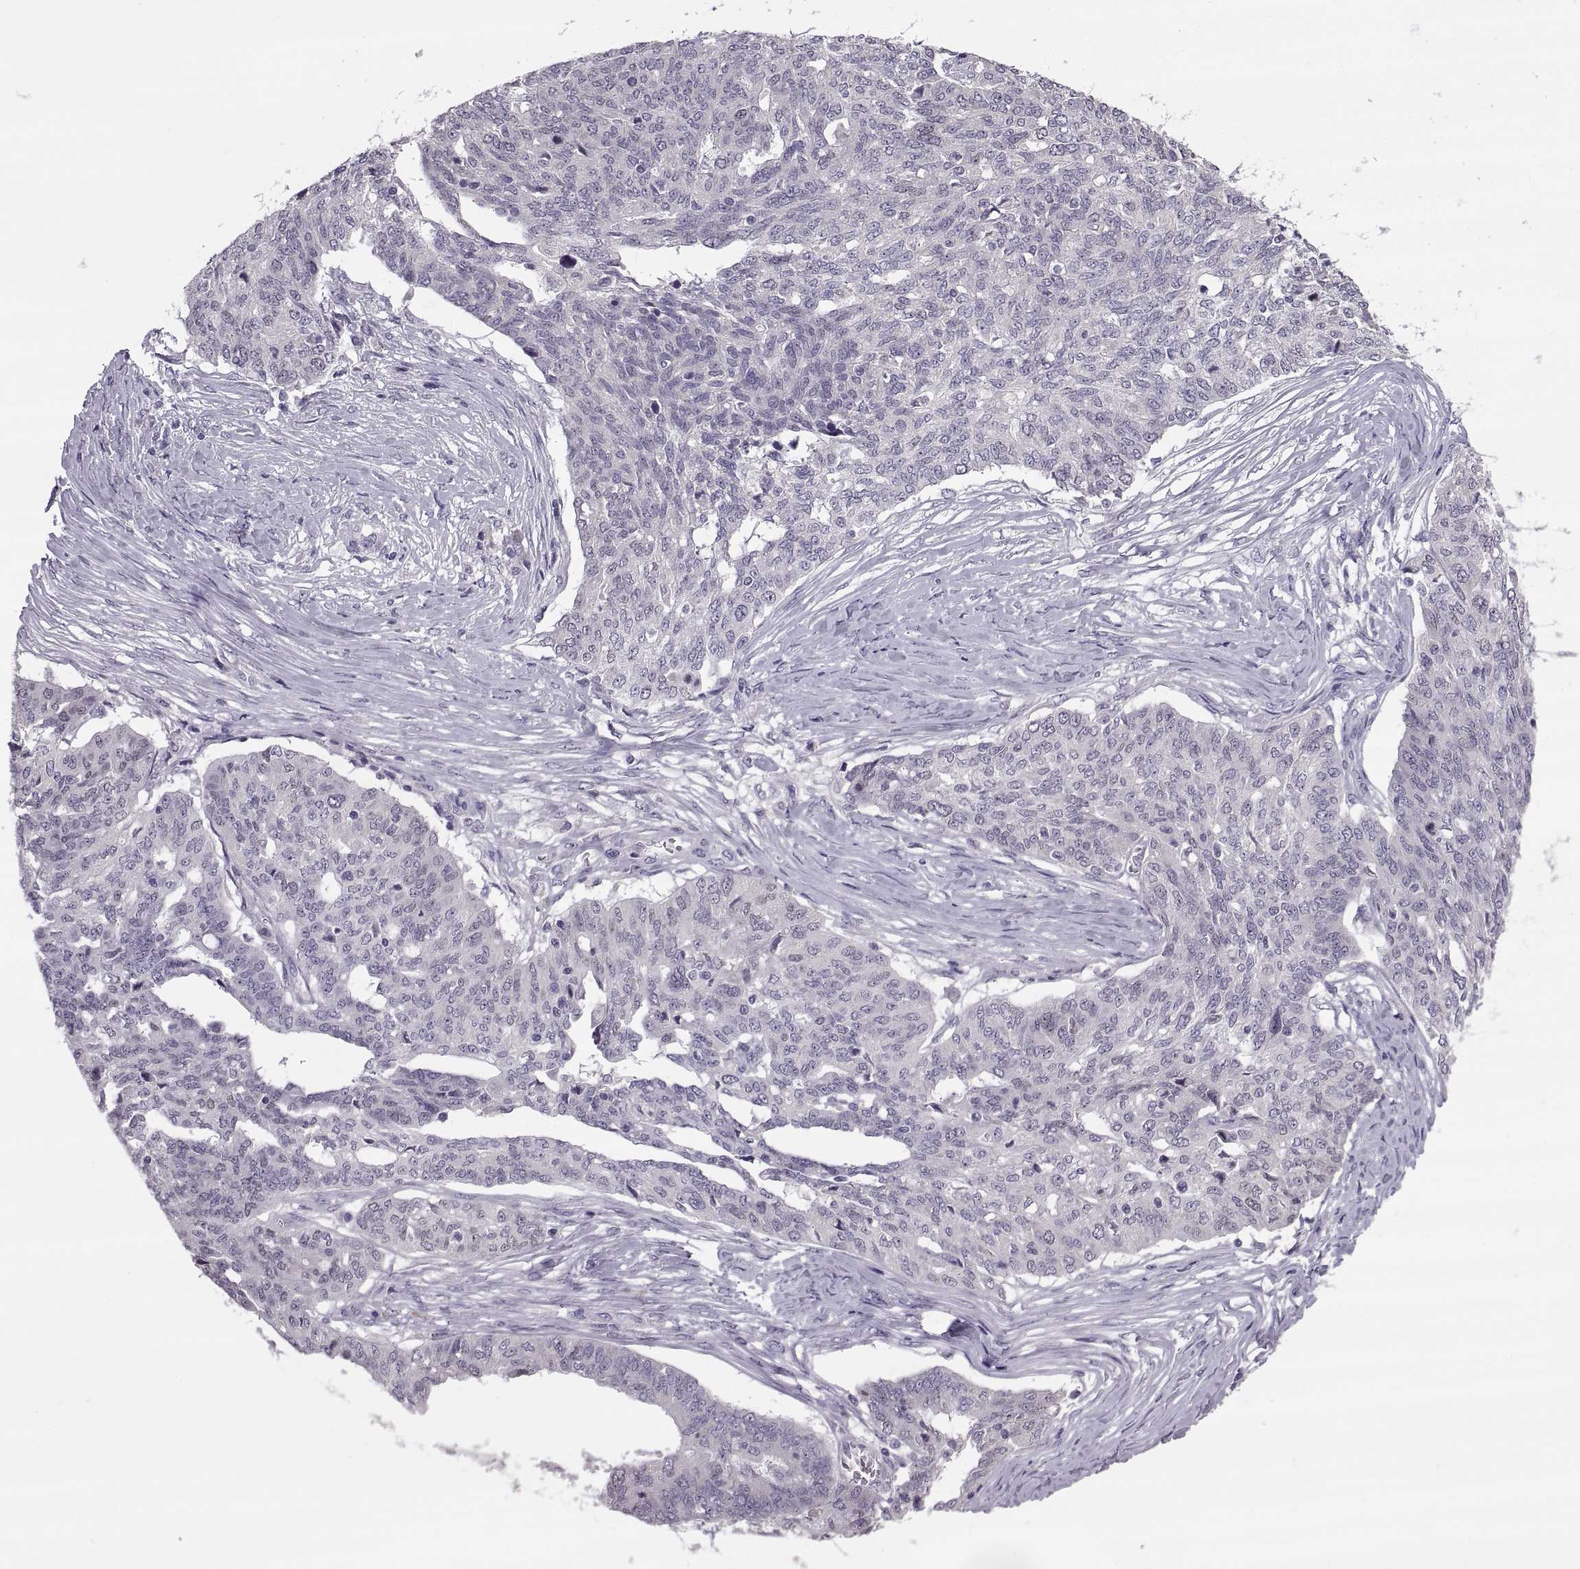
{"staining": {"intensity": "negative", "quantity": "none", "location": "none"}, "tissue": "ovarian cancer", "cell_type": "Tumor cells", "image_type": "cancer", "snomed": [{"axis": "morphology", "description": "Cystadenocarcinoma, serous, NOS"}, {"axis": "topography", "description": "Ovary"}], "caption": "The micrograph shows no staining of tumor cells in ovarian cancer (serous cystadenocarcinoma).", "gene": "MAGEB18", "patient": {"sex": "female", "age": 67}}